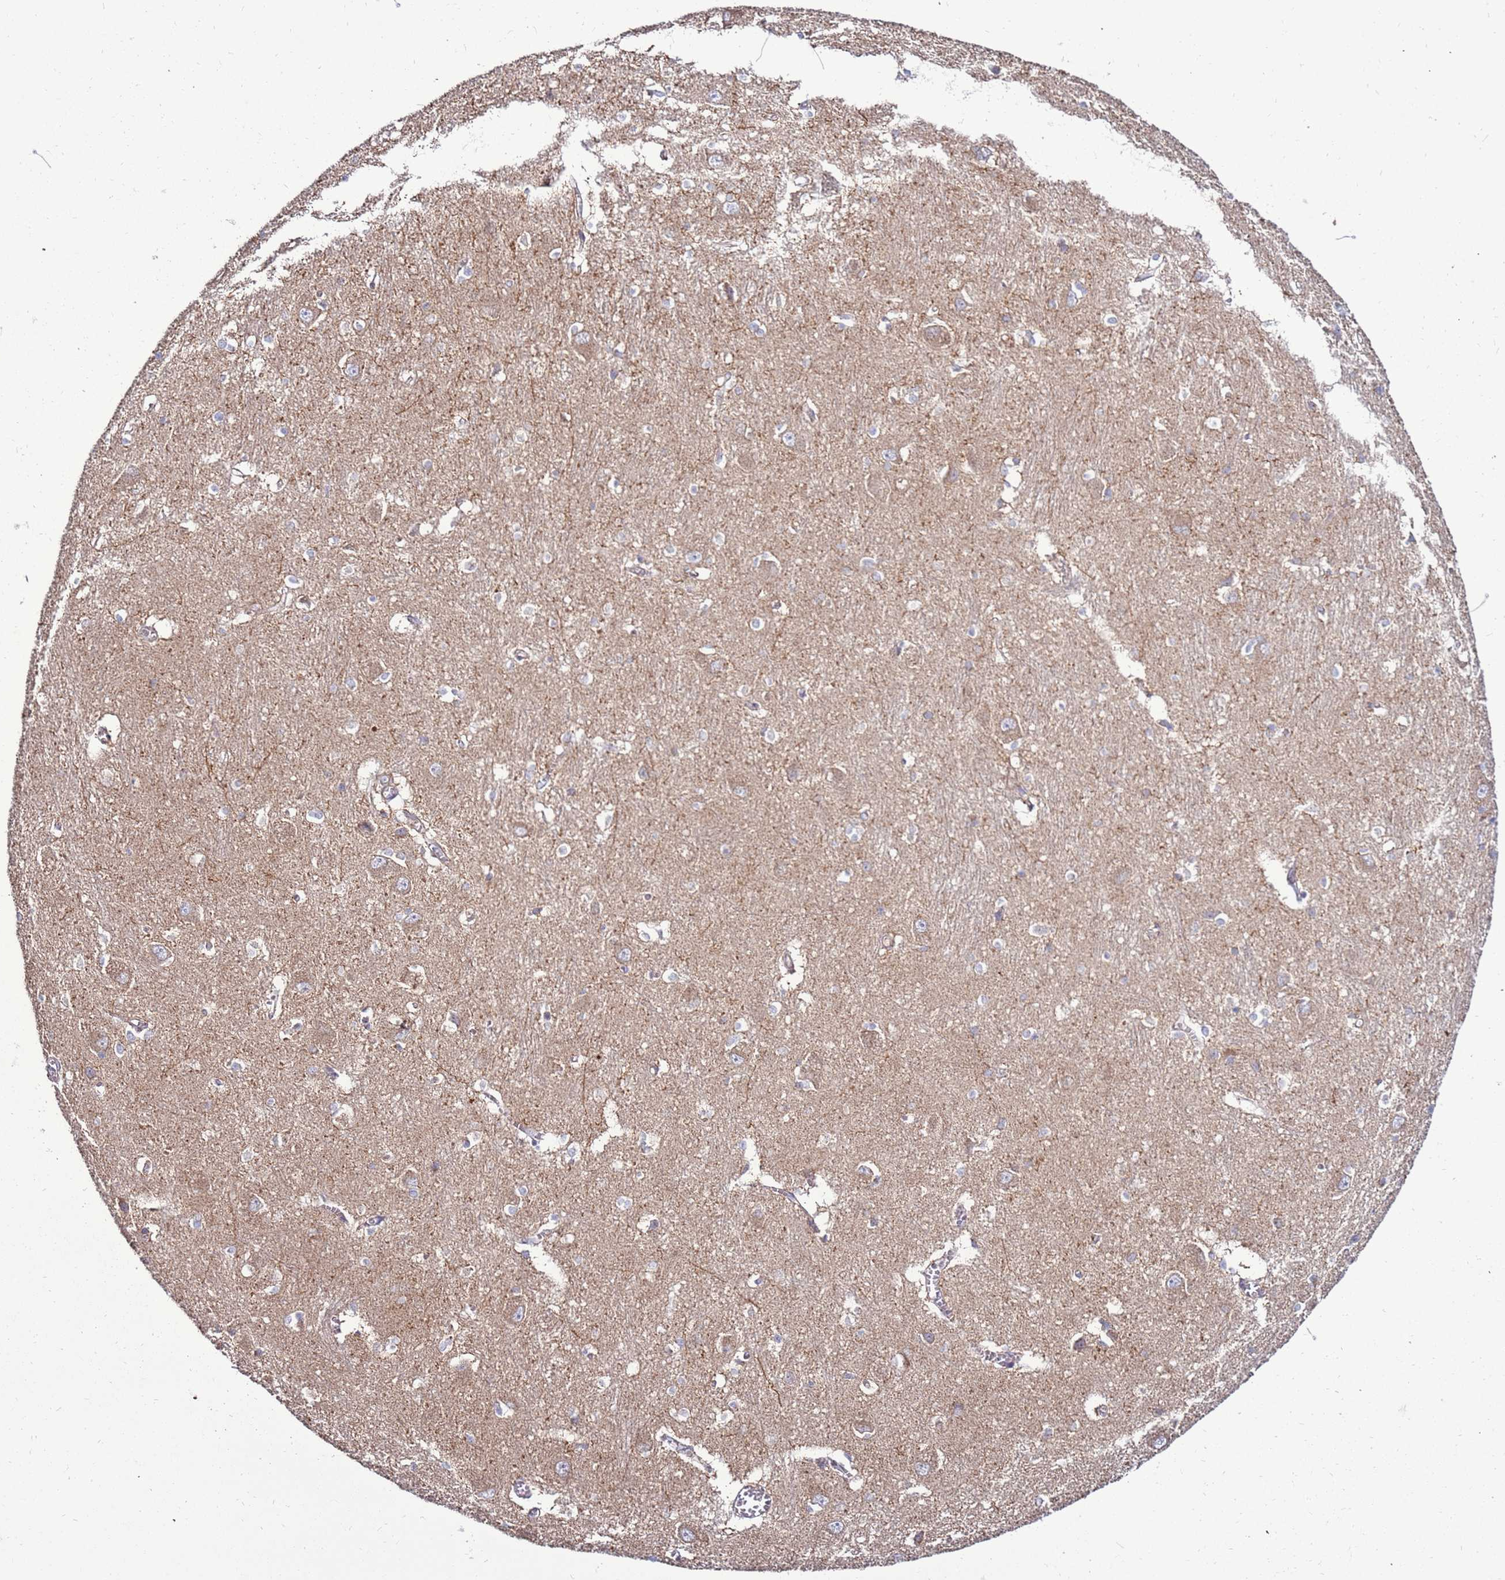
{"staining": {"intensity": "negative", "quantity": "none", "location": "none"}, "tissue": "caudate", "cell_type": "Glial cells", "image_type": "normal", "snomed": [{"axis": "morphology", "description": "Normal tissue, NOS"}, {"axis": "topography", "description": "Lateral ventricle wall"}], "caption": "Immunohistochemical staining of unremarkable human caudate exhibits no significant positivity in glial cells.", "gene": "TRAPPC4", "patient": {"sex": "male", "age": 37}}